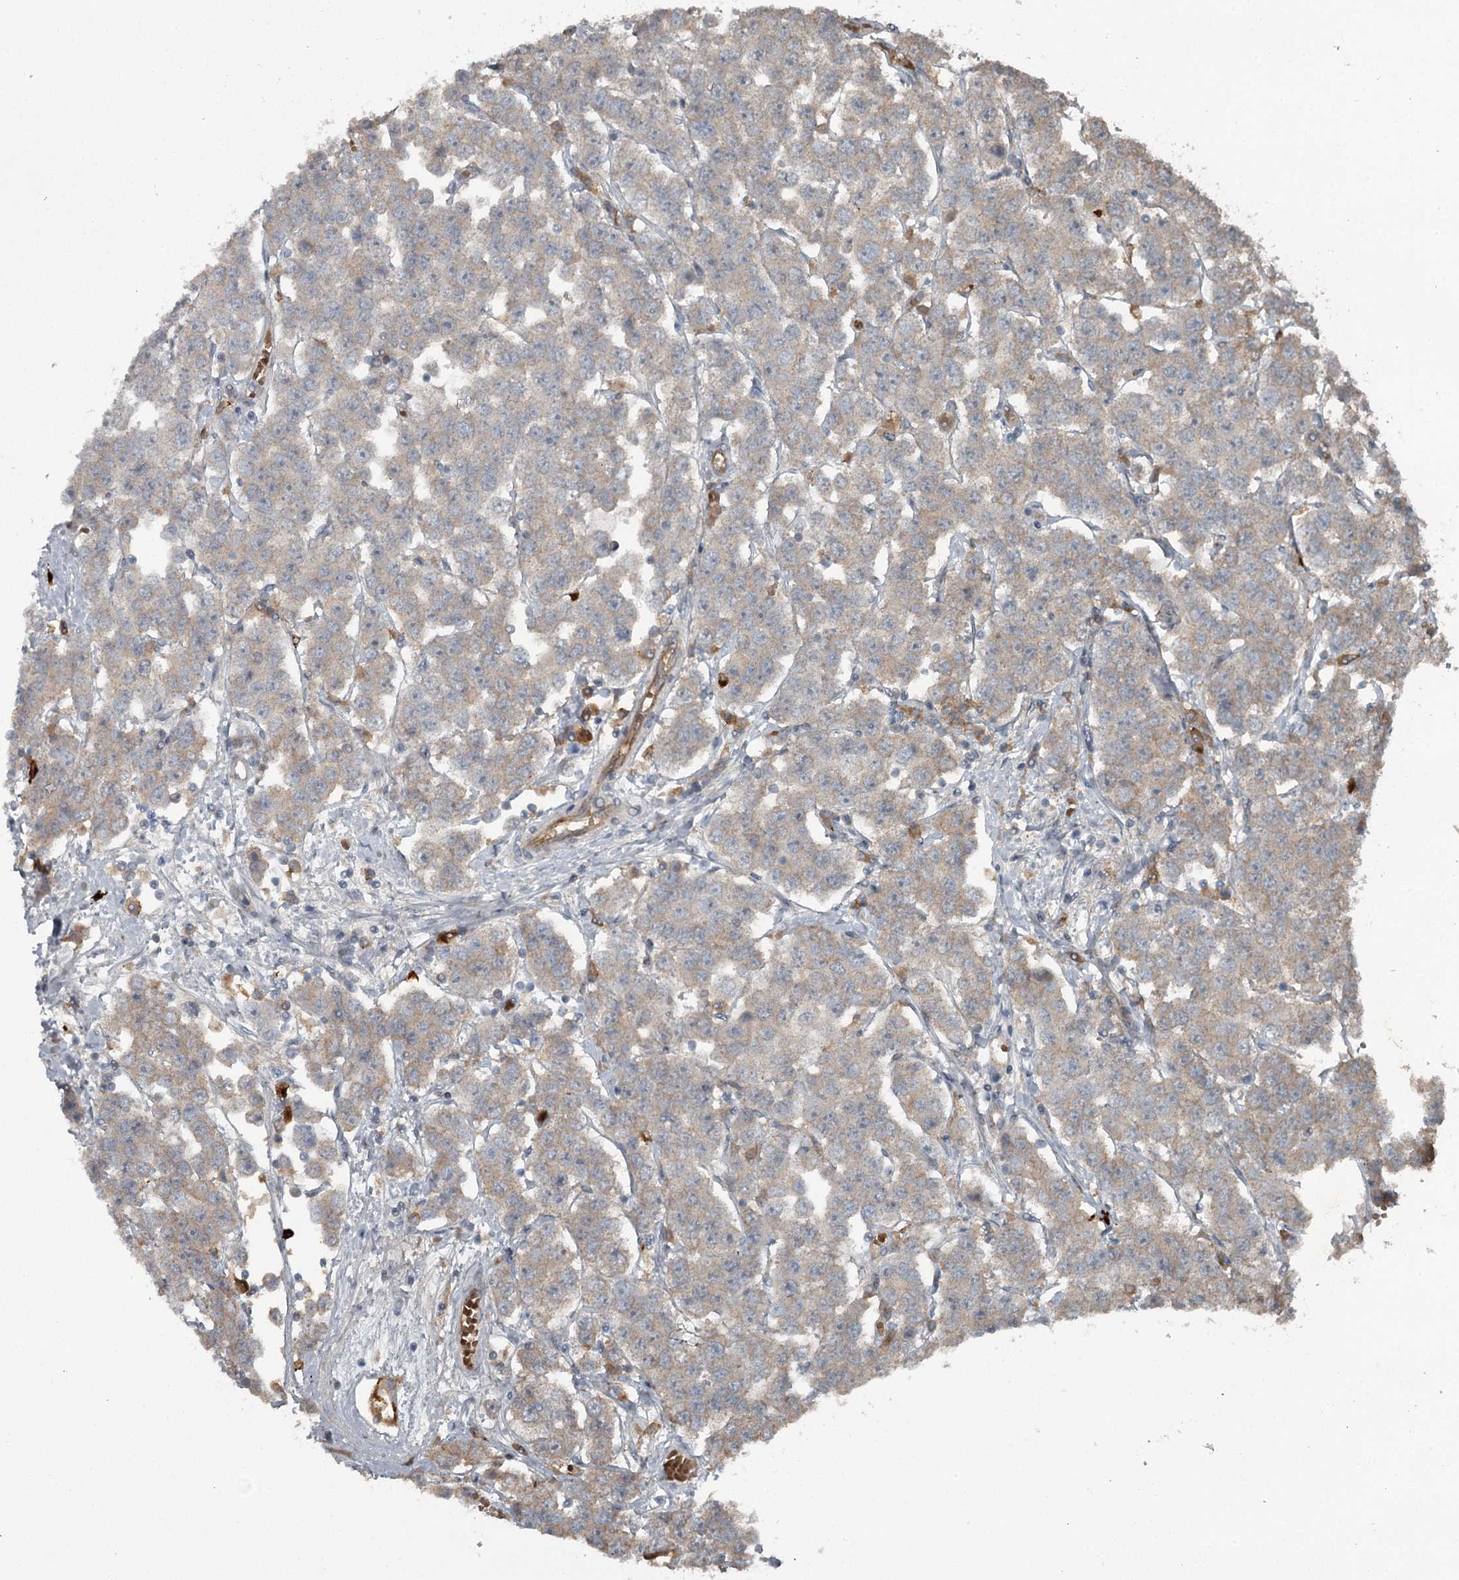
{"staining": {"intensity": "weak", "quantity": "25%-75%", "location": "cytoplasmic/membranous"}, "tissue": "testis cancer", "cell_type": "Tumor cells", "image_type": "cancer", "snomed": [{"axis": "morphology", "description": "Seminoma, NOS"}, {"axis": "topography", "description": "Testis"}], "caption": "Testis seminoma tissue shows weak cytoplasmic/membranous staining in about 25%-75% of tumor cells, visualized by immunohistochemistry.", "gene": "SLC39A8", "patient": {"sex": "male", "age": 28}}